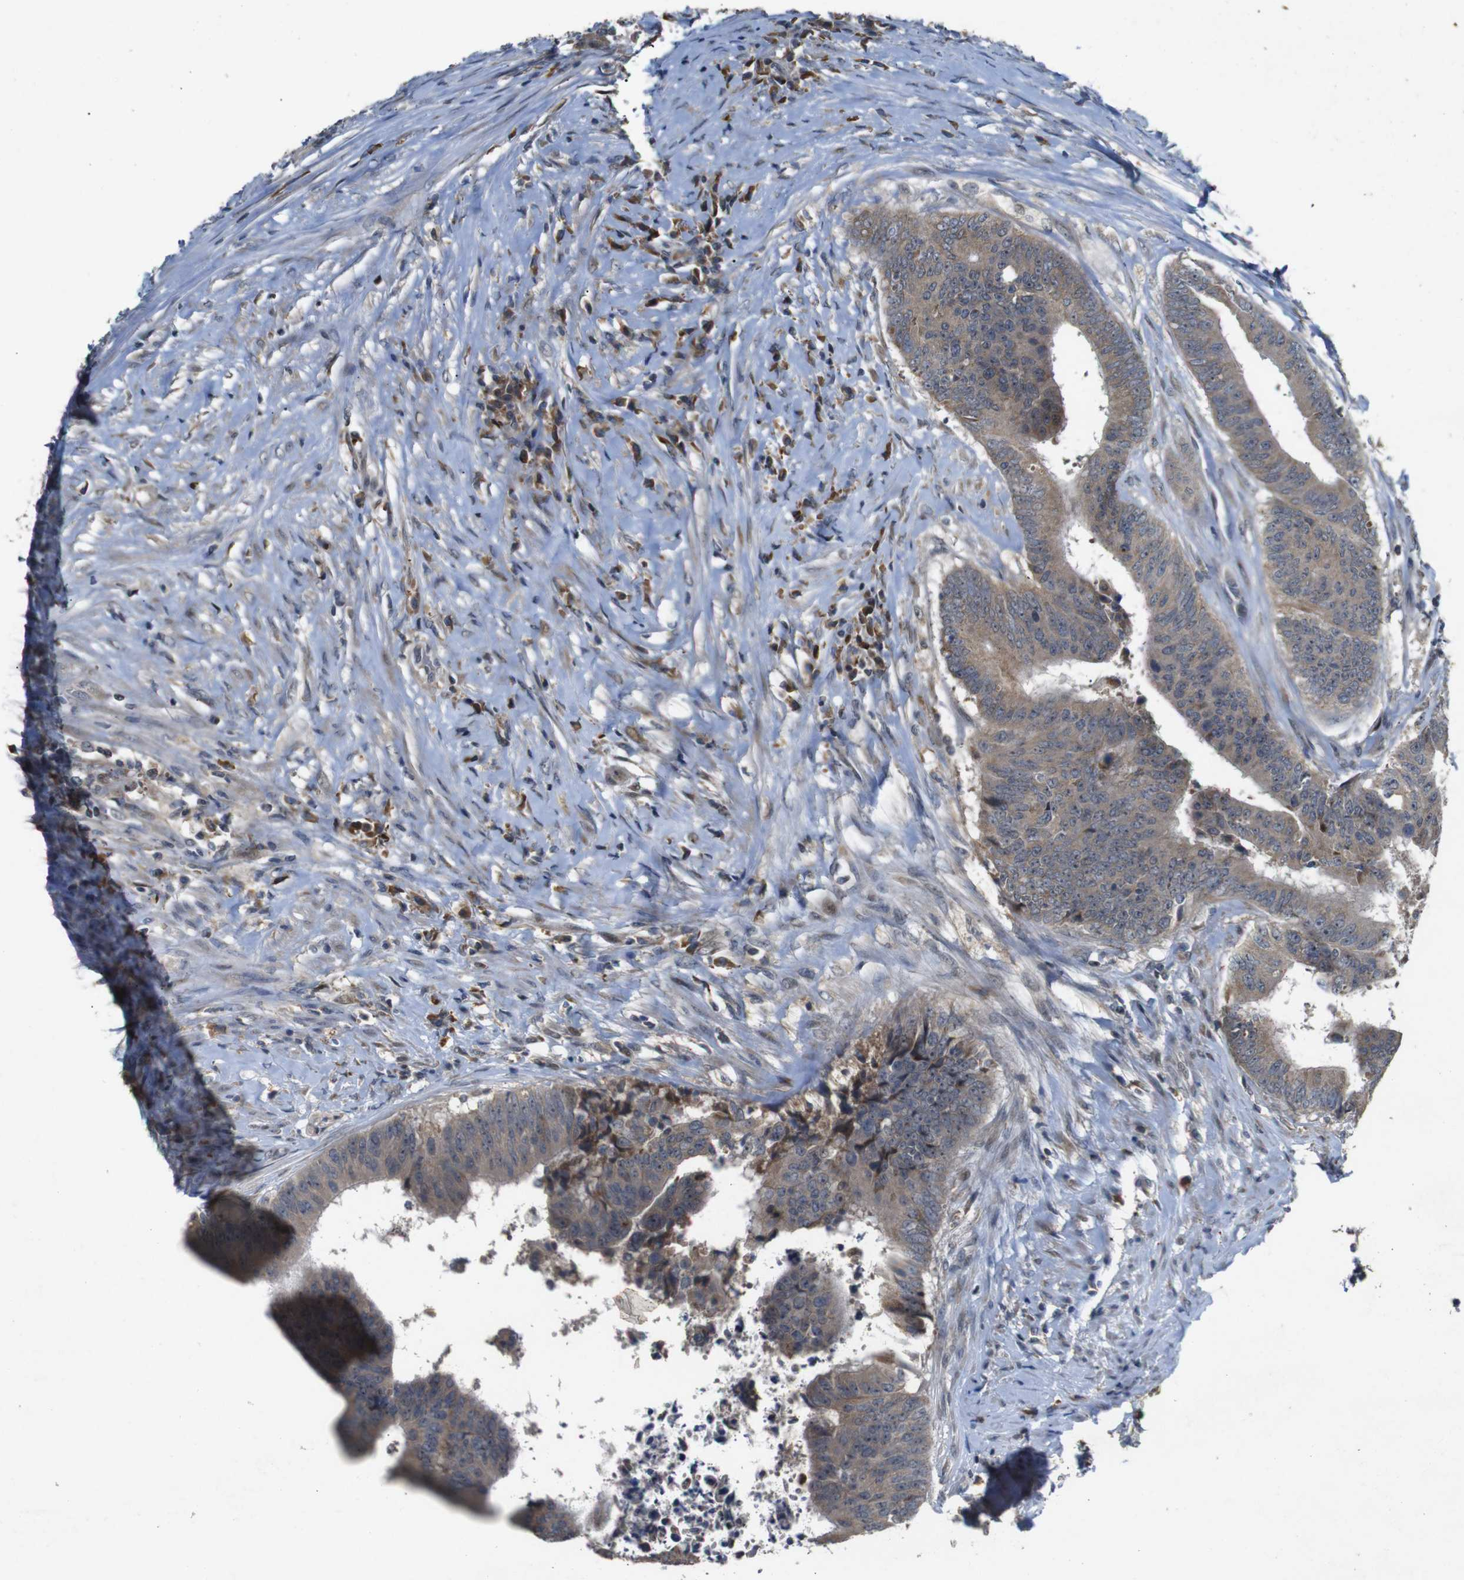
{"staining": {"intensity": "moderate", "quantity": ">75%", "location": "cytoplasmic/membranous"}, "tissue": "colorectal cancer", "cell_type": "Tumor cells", "image_type": "cancer", "snomed": [{"axis": "morphology", "description": "Adenocarcinoma, NOS"}, {"axis": "topography", "description": "Rectum"}], "caption": "Protein staining of colorectal adenocarcinoma tissue displays moderate cytoplasmic/membranous expression in approximately >75% of tumor cells.", "gene": "MAGI2", "patient": {"sex": "male", "age": 72}}